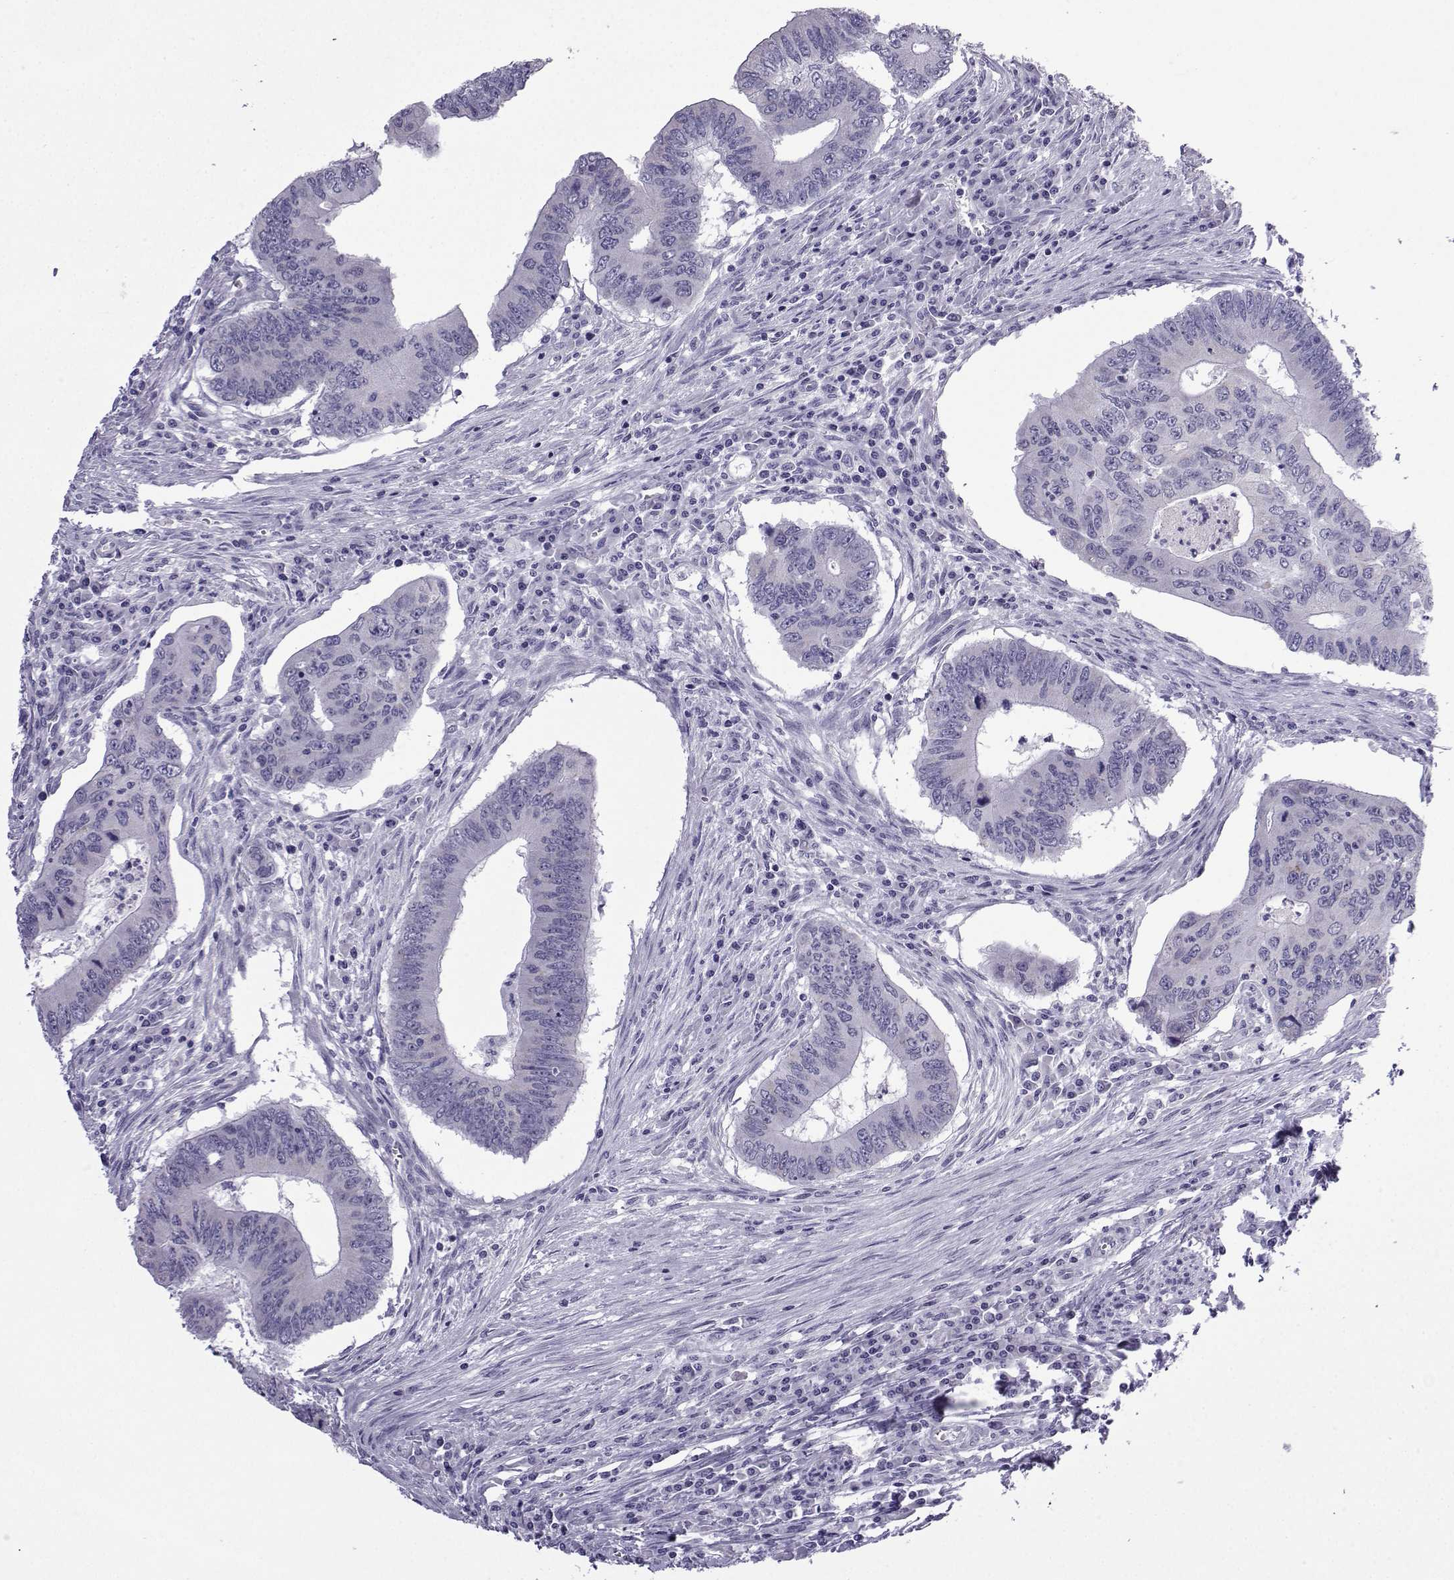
{"staining": {"intensity": "negative", "quantity": "none", "location": "none"}, "tissue": "colorectal cancer", "cell_type": "Tumor cells", "image_type": "cancer", "snomed": [{"axis": "morphology", "description": "Adenocarcinoma, NOS"}, {"axis": "topography", "description": "Colon"}], "caption": "A high-resolution image shows immunohistochemistry staining of adenocarcinoma (colorectal), which displays no significant staining in tumor cells. (DAB immunohistochemistry (IHC) visualized using brightfield microscopy, high magnification).", "gene": "ACRBP", "patient": {"sex": "male", "age": 53}}